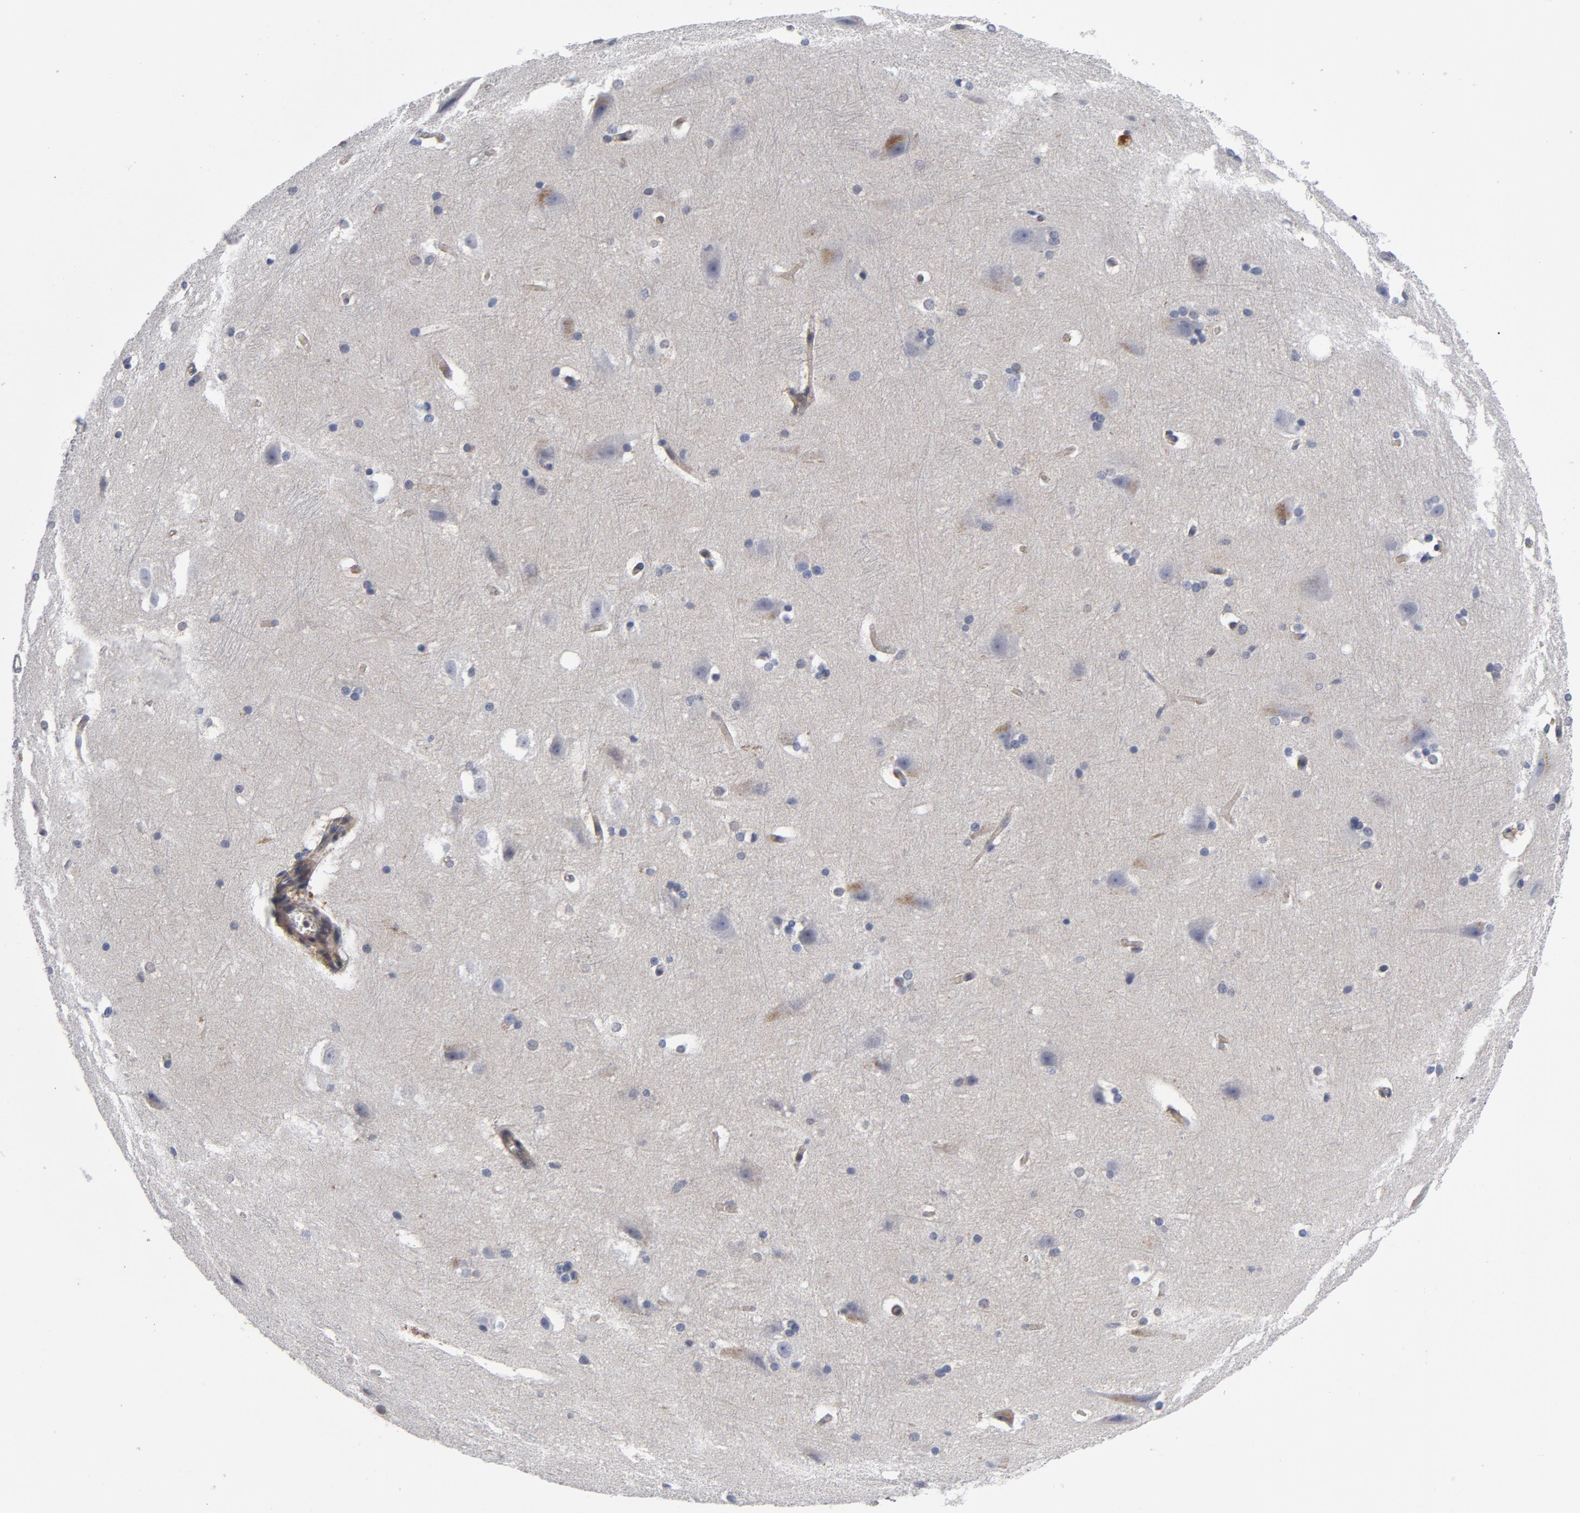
{"staining": {"intensity": "negative", "quantity": "none", "location": "none"}, "tissue": "hippocampus", "cell_type": "Glial cells", "image_type": "normal", "snomed": [{"axis": "morphology", "description": "Normal tissue, NOS"}, {"axis": "topography", "description": "Hippocampus"}], "caption": "Normal hippocampus was stained to show a protein in brown. There is no significant expression in glial cells. The staining is performed using DAB (3,3'-diaminobenzidine) brown chromogen with nuclei counter-stained in using hematoxylin.", "gene": "TRADD", "patient": {"sex": "female", "age": 19}}